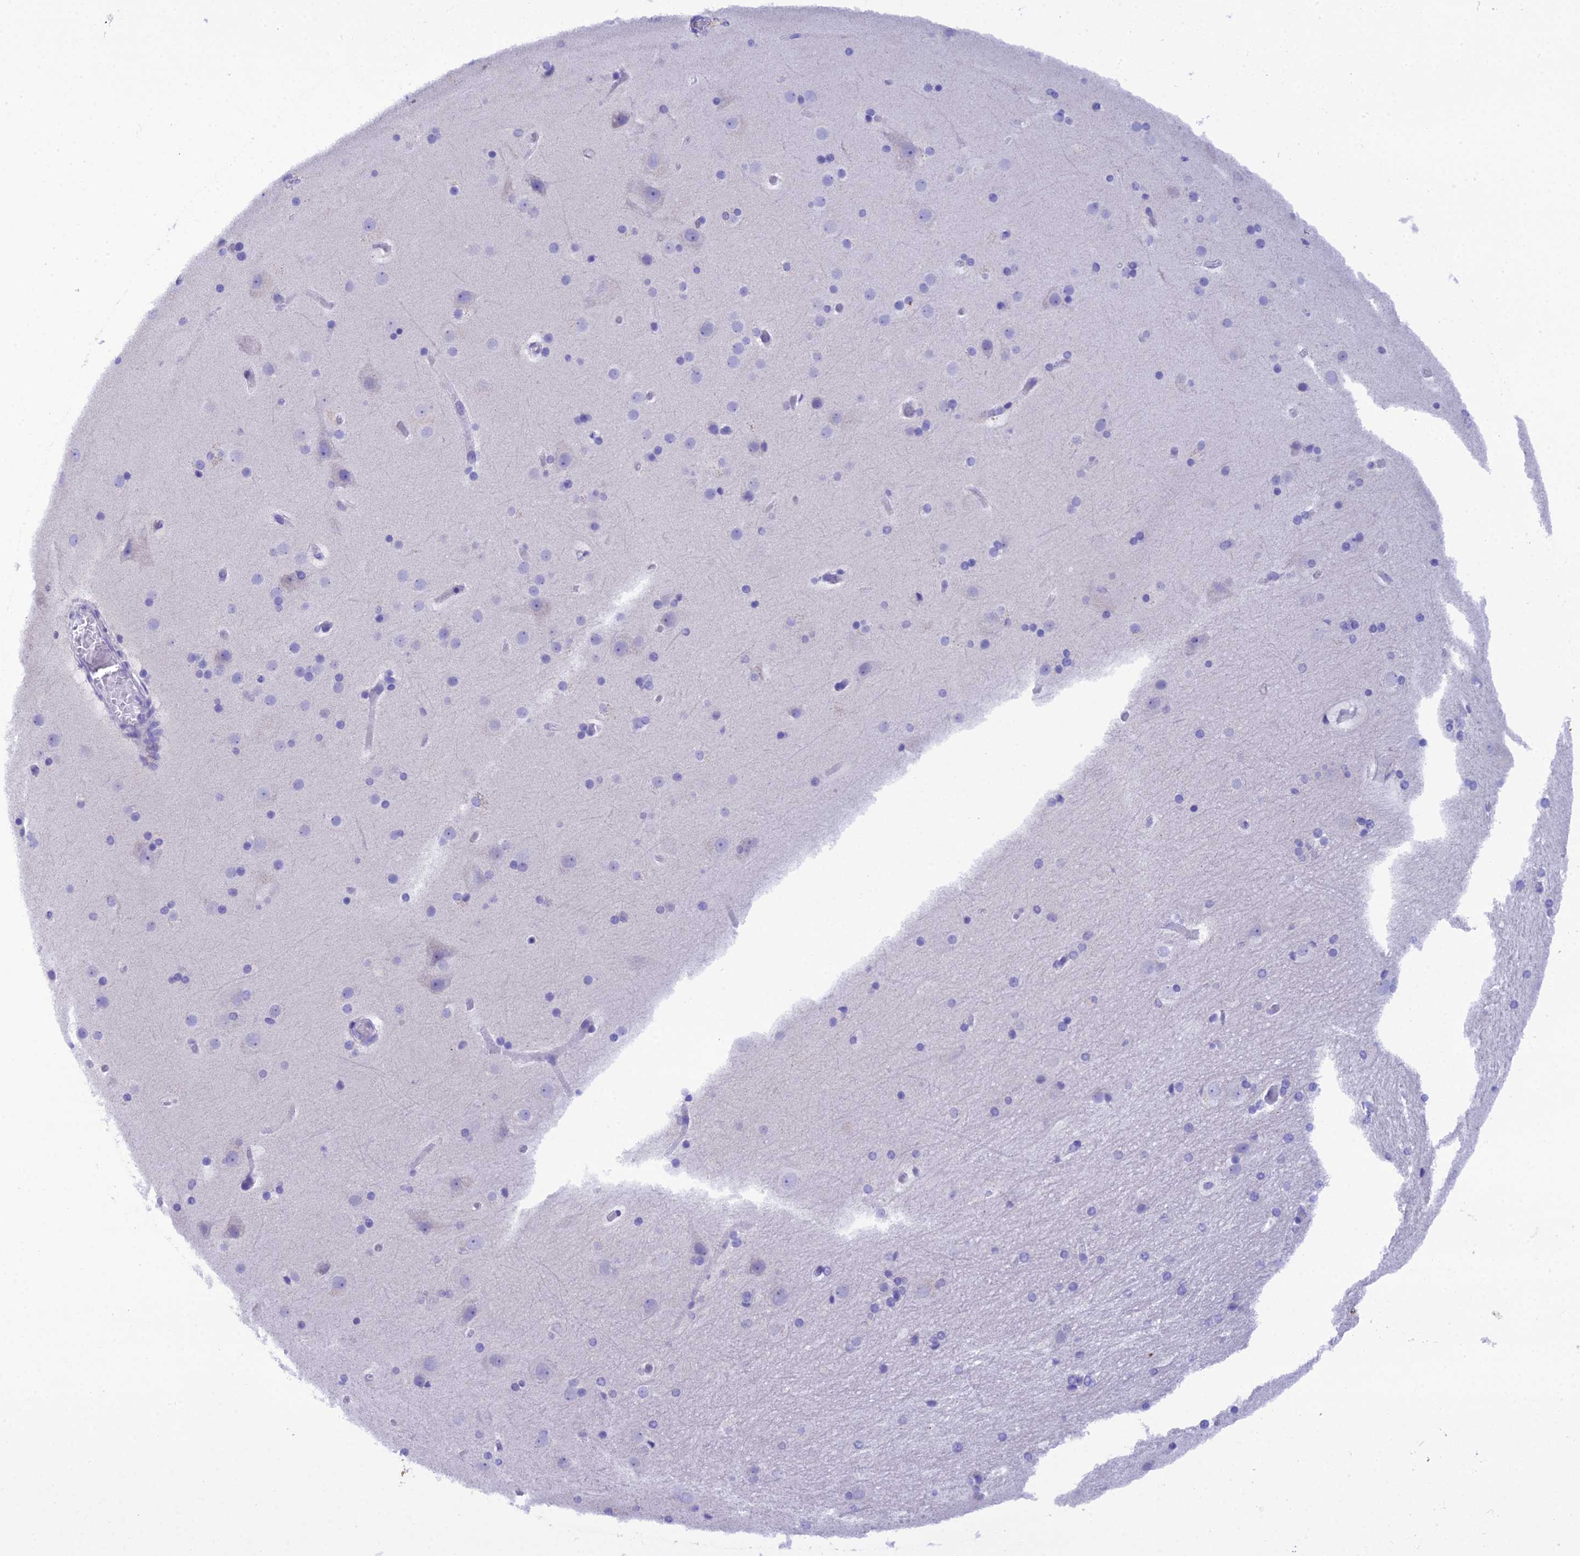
{"staining": {"intensity": "negative", "quantity": "none", "location": "none"}, "tissue": "cerebral cortex", "cell_type": "Endothelial cells", "image_type": "normal", "snomed": [{"axis": "morphology", "description": "Normal tissue, NOS"}, {"axis": "topography", "description": "Cerebral cortex"}], "caption": "IHC image of normal human cerebral cortex stained for a protein (brown), which demonstrates no expression in endothelial cells. (Stains: DAB immunohistochemistry with hematoxylin counter stain, Microscopy: brightfield microscopy at high magnification).", "gene": "KIAA0408", "patient": {"sex": "male", "age": 57}}